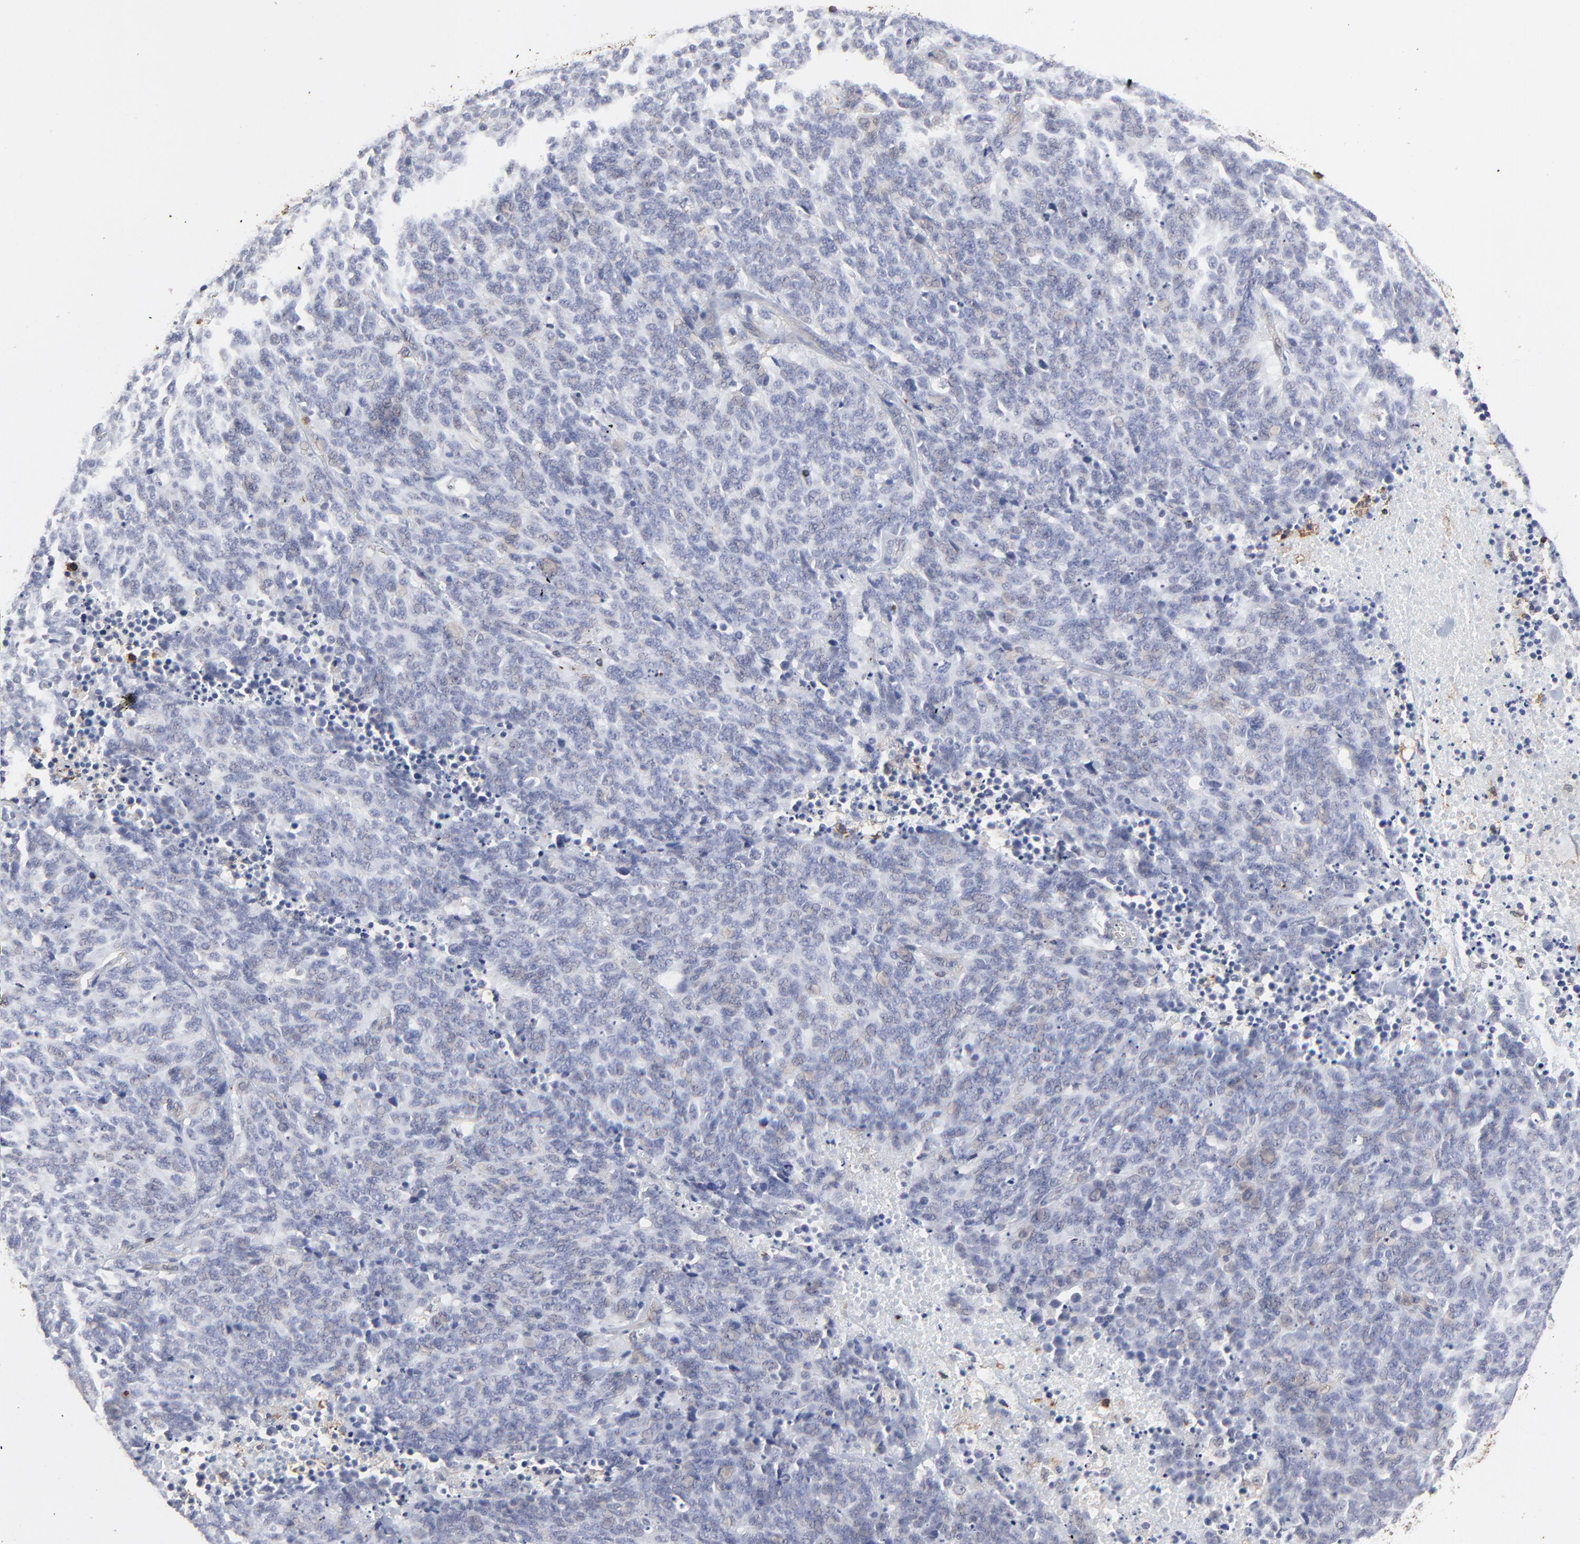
{"staining": {"intensity": "negative", "quantity": "none", "location": "none"}, "tissue": "lung cancer", "cell_type": "Tumor cells", "image_type": "cancer", "snomed": [{"axis": "morphology", "description": "Neoplasm, malignant, NOS"}, {"axis": "topography", "description": "Lung"}], "caption": "High power microscopy photomicrograph of an immunohistochemistry (IHC) image of lung cancer, revealing no significant expression in tumor cells.", "gene": "SLC6A14", "patient": {"sex": "female", "age": 58}}